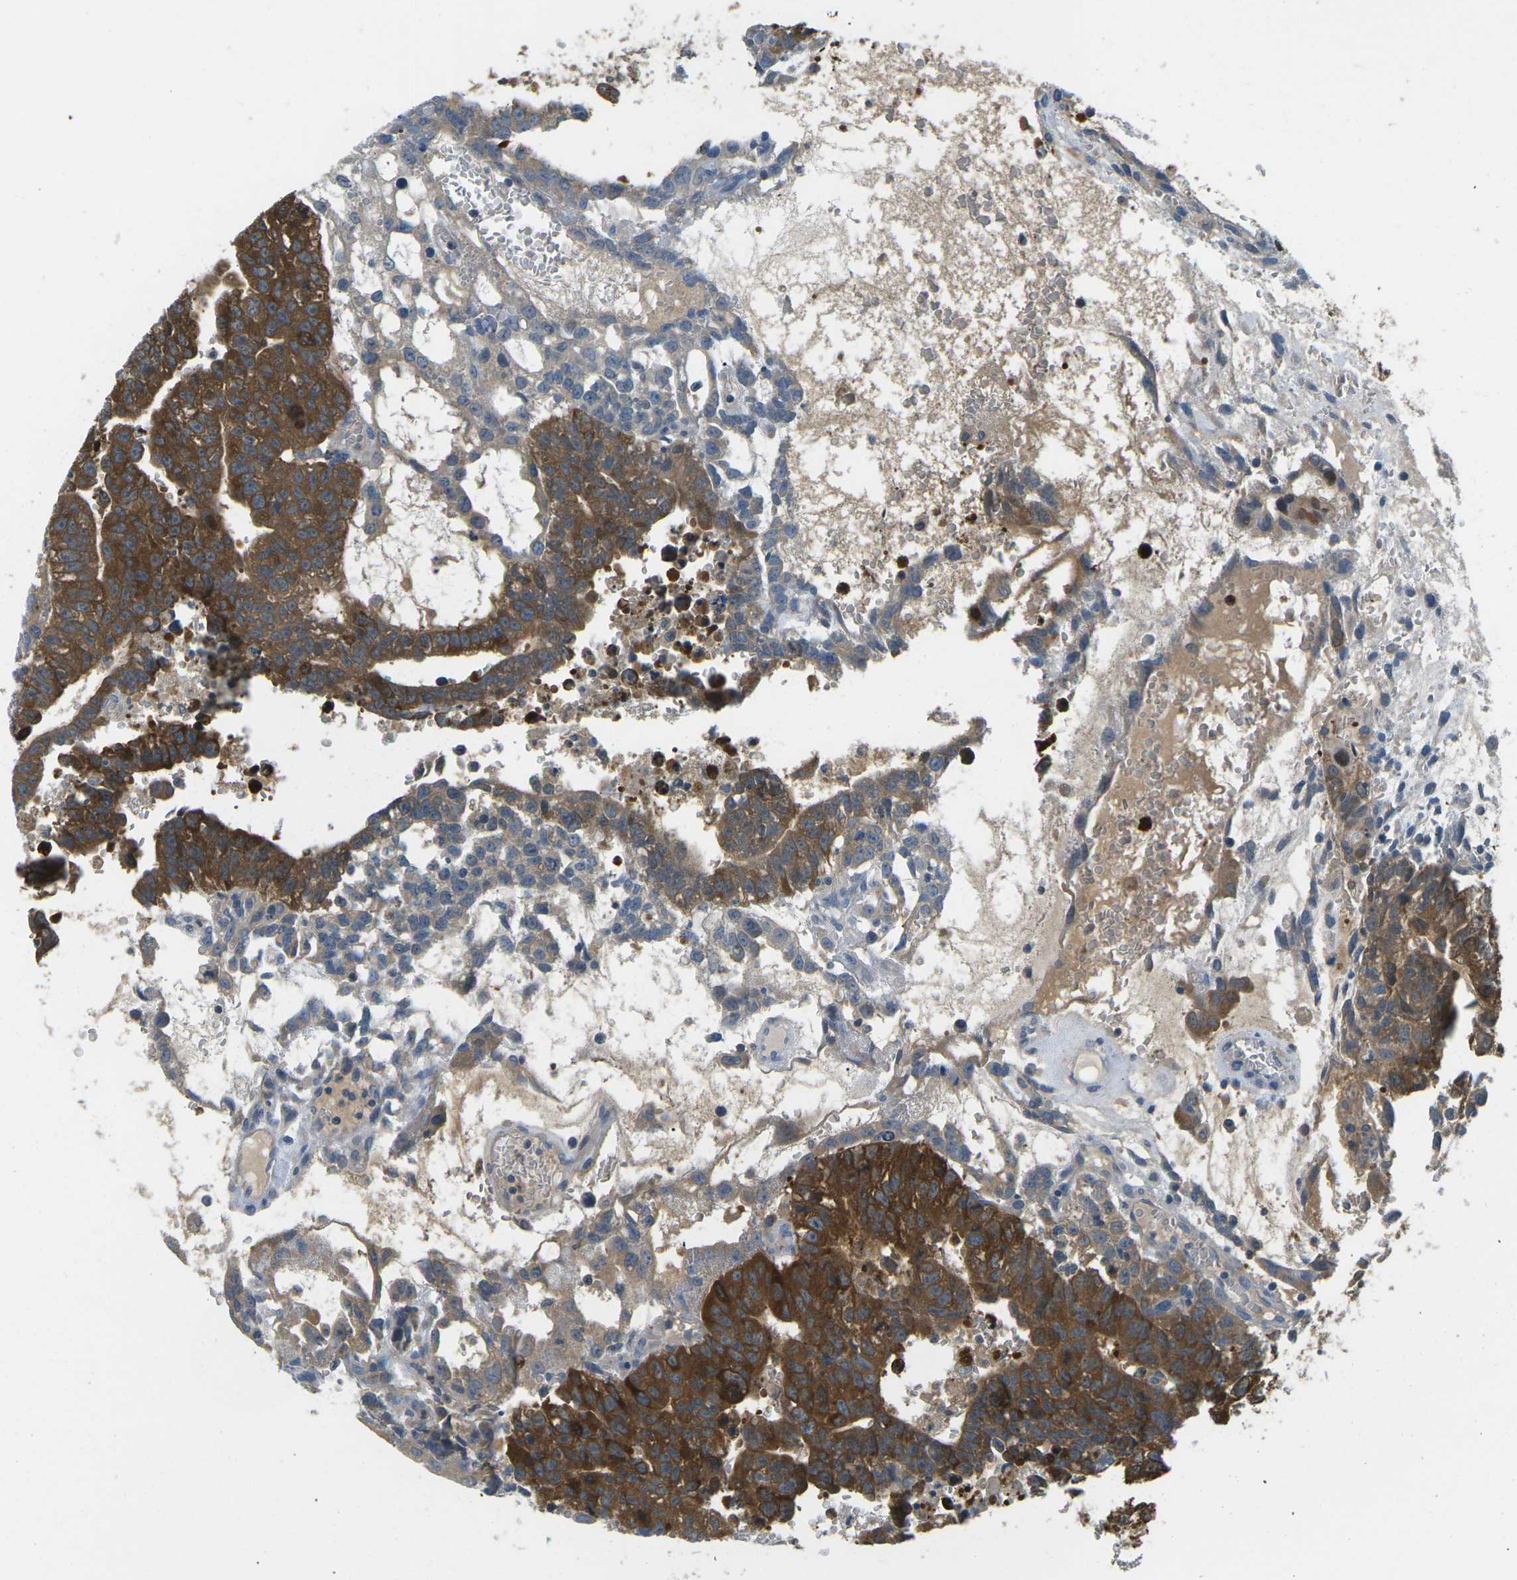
{"staining": {"intensity": "strong", "quantity": ">75%", "location": "cytoplasmic/membranous"}, "tissue": "testis cancer", "cell_type": "Tumor cells", "image_type": "cancer", "snomed": [{"axis": "morphology", "description": "Seminoma, NOS"}, {"axis": "morphology", "description": "Carcinoma, Embryonal, NOS"}, {"axis": "topography", "description": "Testis"}], "caption": "Strong cytoplasmic/membranous expression is identified in approximately >75% of tumor cells in seminoma (testis).", "gene": "PIEZO2", "patient": {"sex": "male", "age": 52}}